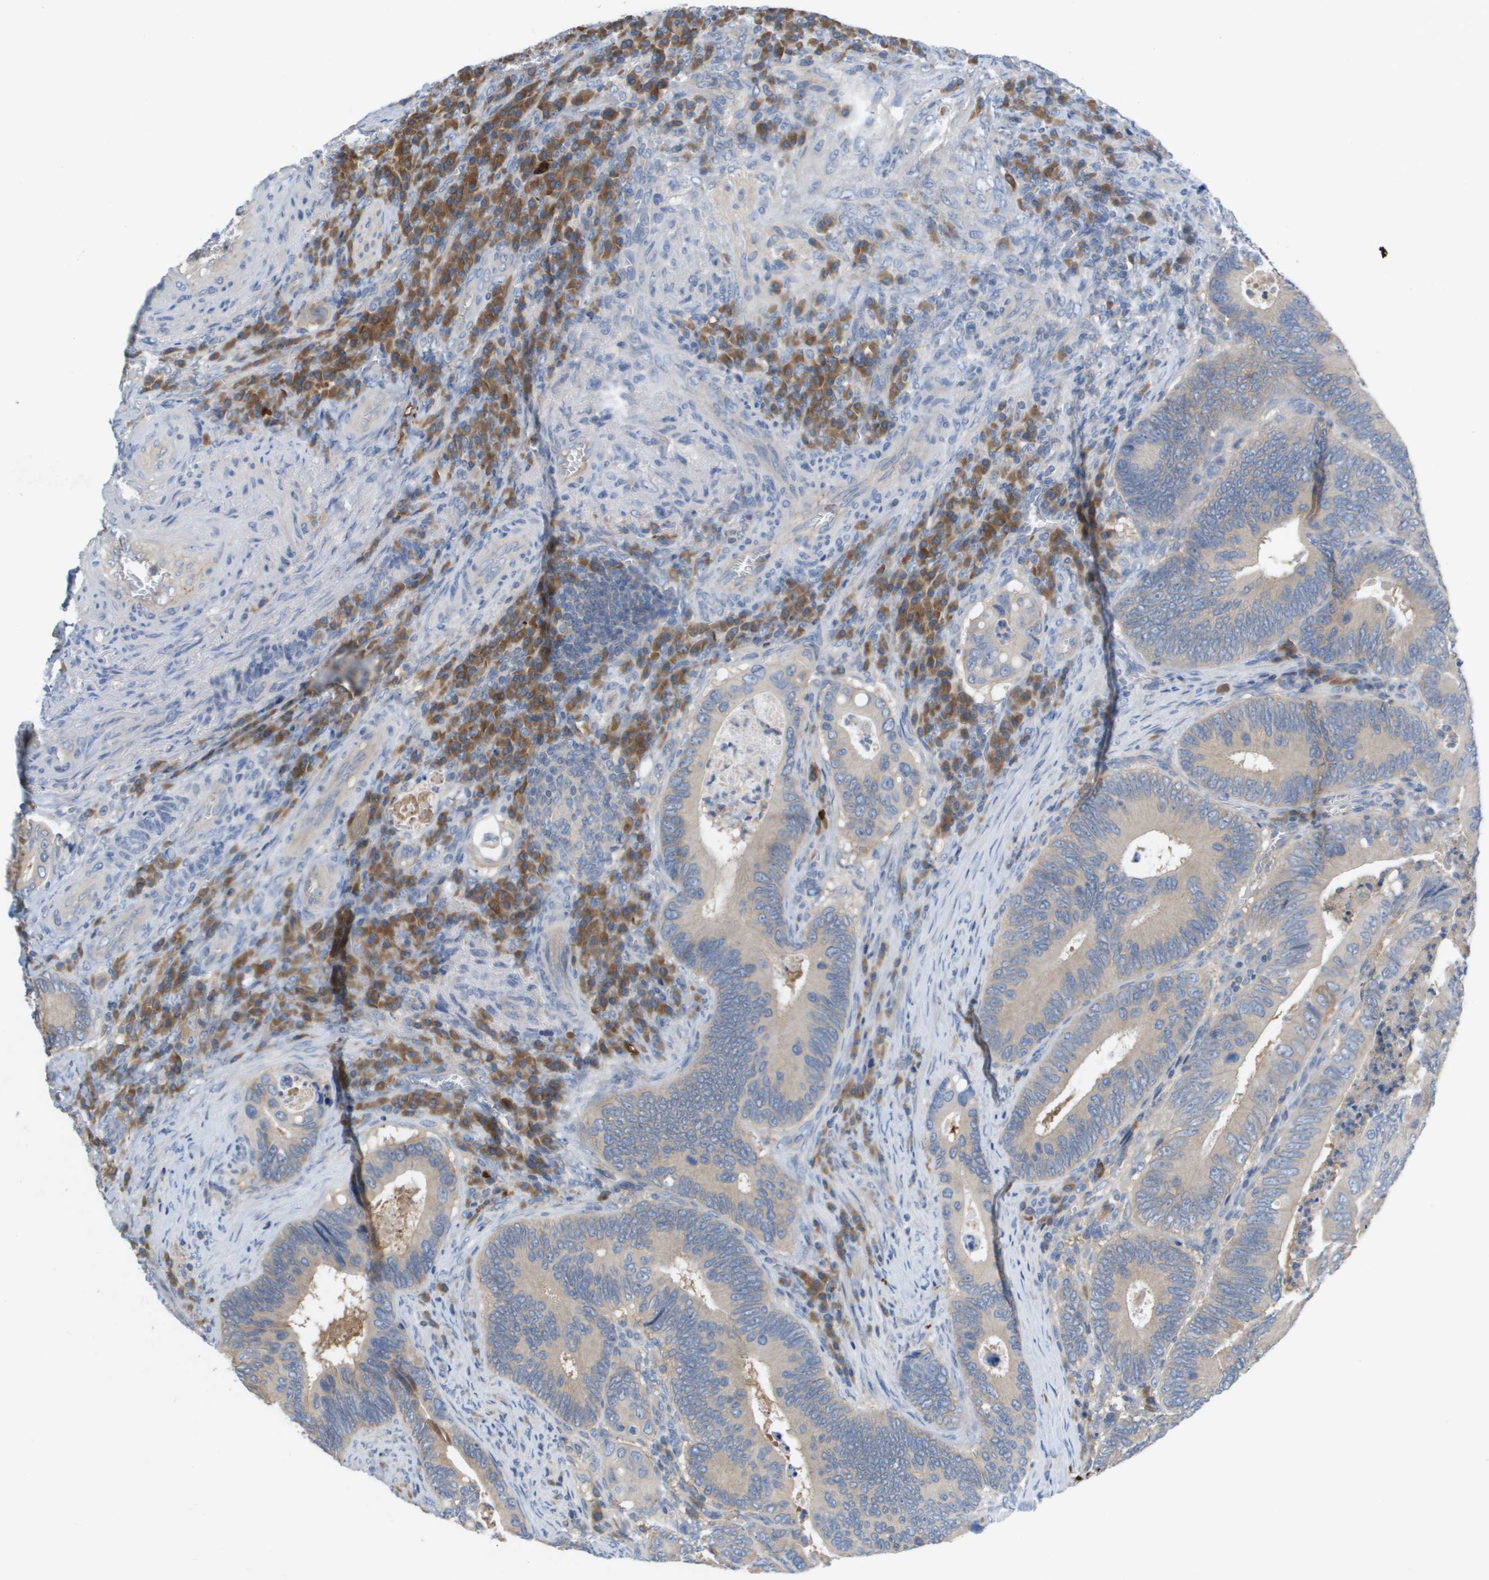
{"staining": {"intensity": "weak", "quantity": ">75%", "location": "cytoplasmic/membranous"}, "tissue": "colorectal cancer", "cell_type": "Tumor cells", "image_type": "cancer", "snomed": [{"axis": "morphology", "description": "Inflammation, NOS"}, {"axis": "morphology", "description": "Adenocarcinoma, NOS"}, {"axis": "topography", "description": "Colon"}], "caption": "Brown immunohistochemical staining in colorectal adenocarcinoma exhibits weak cytoplasmic/membranous positivity in approximately >75% of tumor cells.", "gene": "UBA5", "patient": {"sex": "male", "age": 72}}